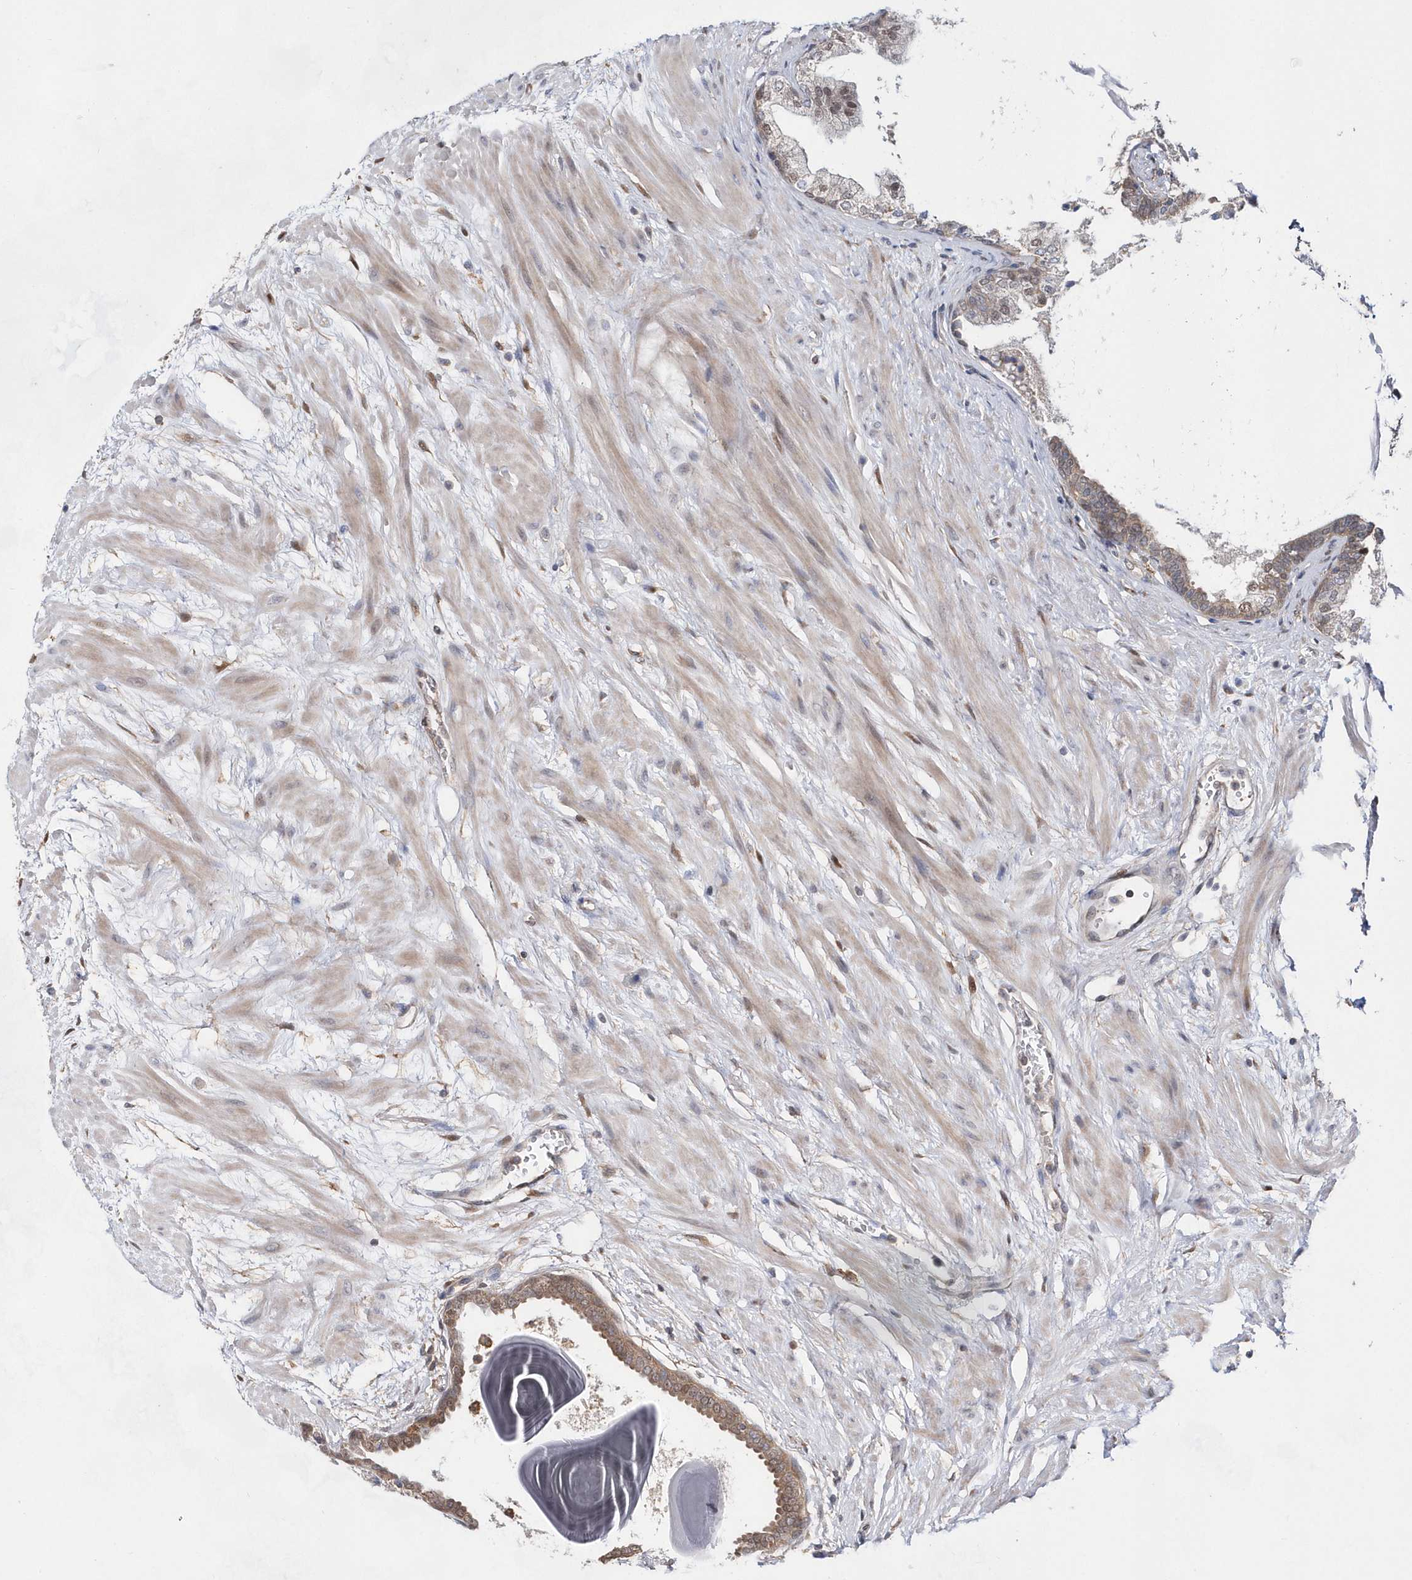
{"staining": {"intensity": "moderate", "quantity": "<25%", "location": "cytoplasmic/membranous"}, "tissue": "prostate", "cell_type": "Glandular cells", "image_type": "normal", "snomed": [{"axis": "morphology", "description": "Normal tissue, NOS"}, {"axis": "topography", "description": "Prostate"}], "caption": "Glandular cells reveal low levels of moderate cytoplasmic/membranous expression in approximately <25% of cells in benign prostate.", "gene": "BDH2", "patient": {"sex": "male", "age": 48}}